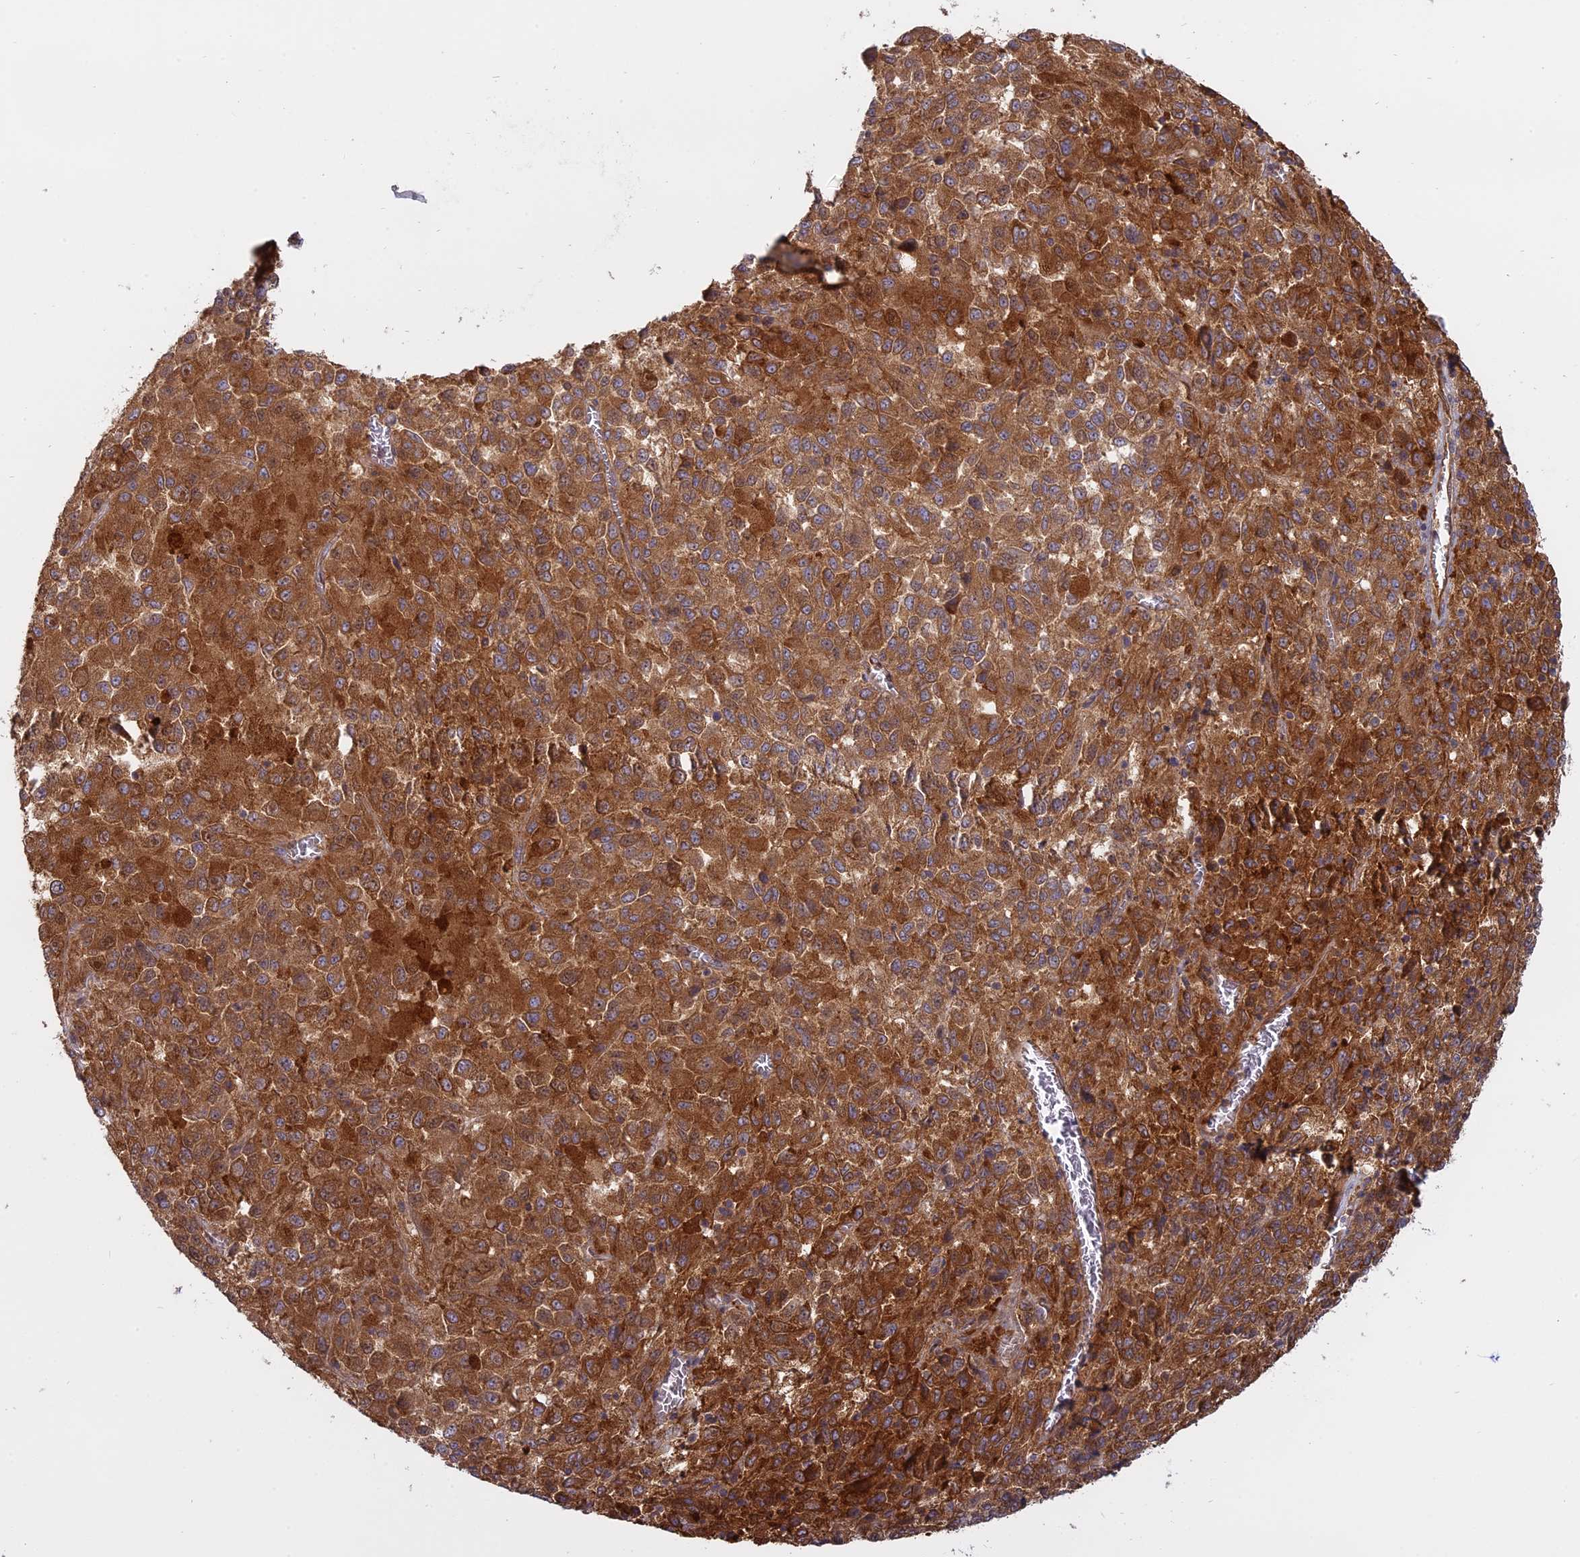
{"staining": {"intensity": "strong", "quantity": ">75%", "location": "cytoplasmic/membranous"}, "tissue": "melanoma", "cell_type": "Tumor cells", "image_type": "cancer", "snomed": [{"axis": "morphology", "description": "Malignant melanoma, Metastatic site"}, {"axis": "topography", "description": "Lung"}], "caption": "This is a photomicrograph of immunohistochemistry (IHC) staining of malignant melanoma (metastatic site), which shows strong expression in the cytoplasmic/membranous of tumor cells.", "gene": "TMEM208", "patient": {"sex": "male", "age": 64}}